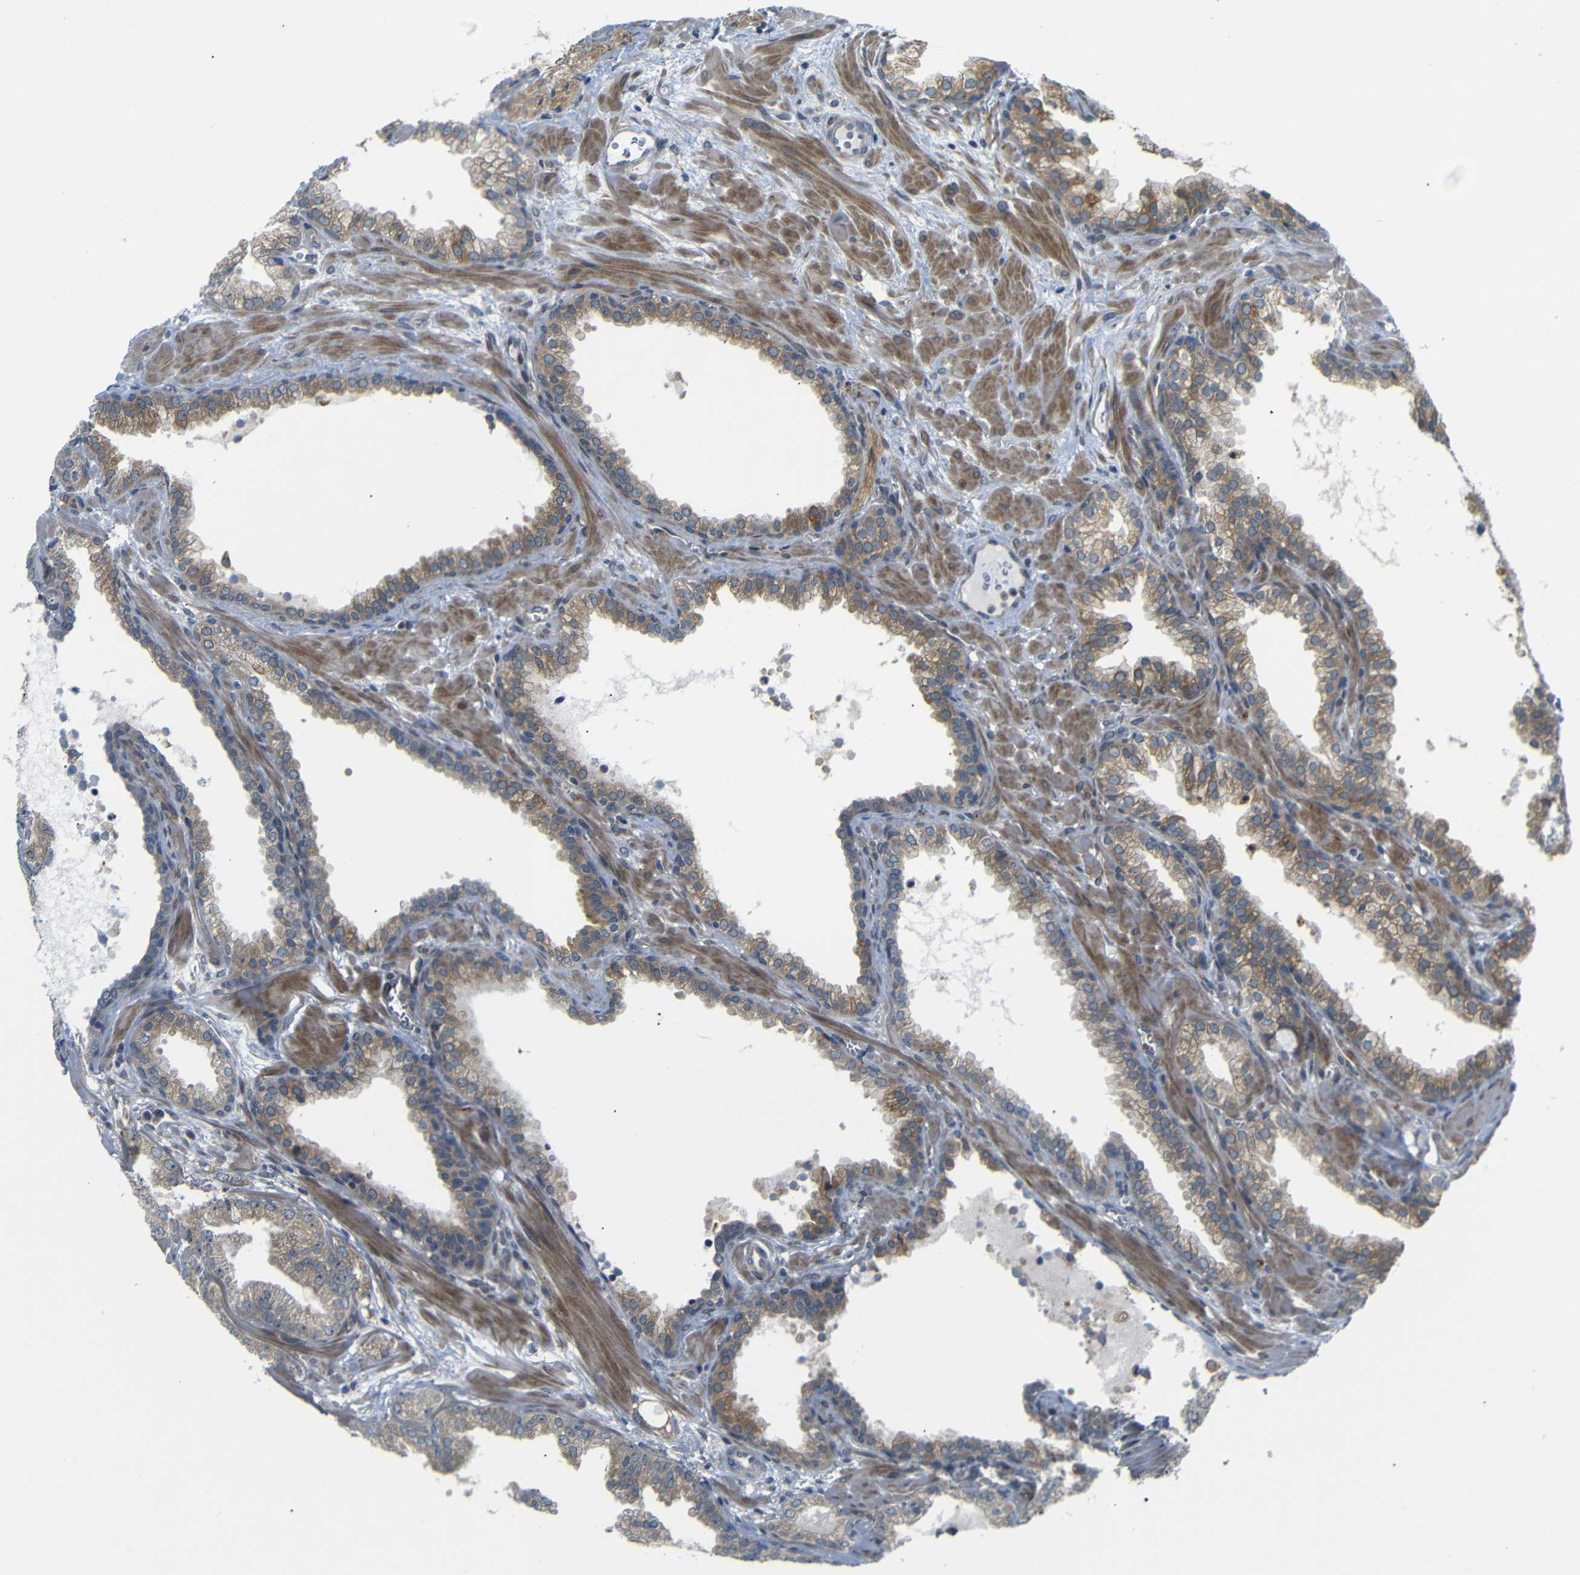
{"staining": {"intensity": "weak", "quantity": ">75%", "location": "cytoplasmic/membranous"}, "tissue": "prostate cancer", "cell_type": "Tumor cells", "image_type": "cancer", "snomed": [{"axis": "morphology", "description": "Adenocarcinoma, Low grade"}, {"axis": "topography", "description": "Prostate"}], "caption": "Protein staining displays weak cytoplasmic/membranous staining in approximately >75% of tumor cells in low-grade adenocarcinoma (prostate).", "gene": "P3H2", "patient": {"sex": "male", "age": 59}}